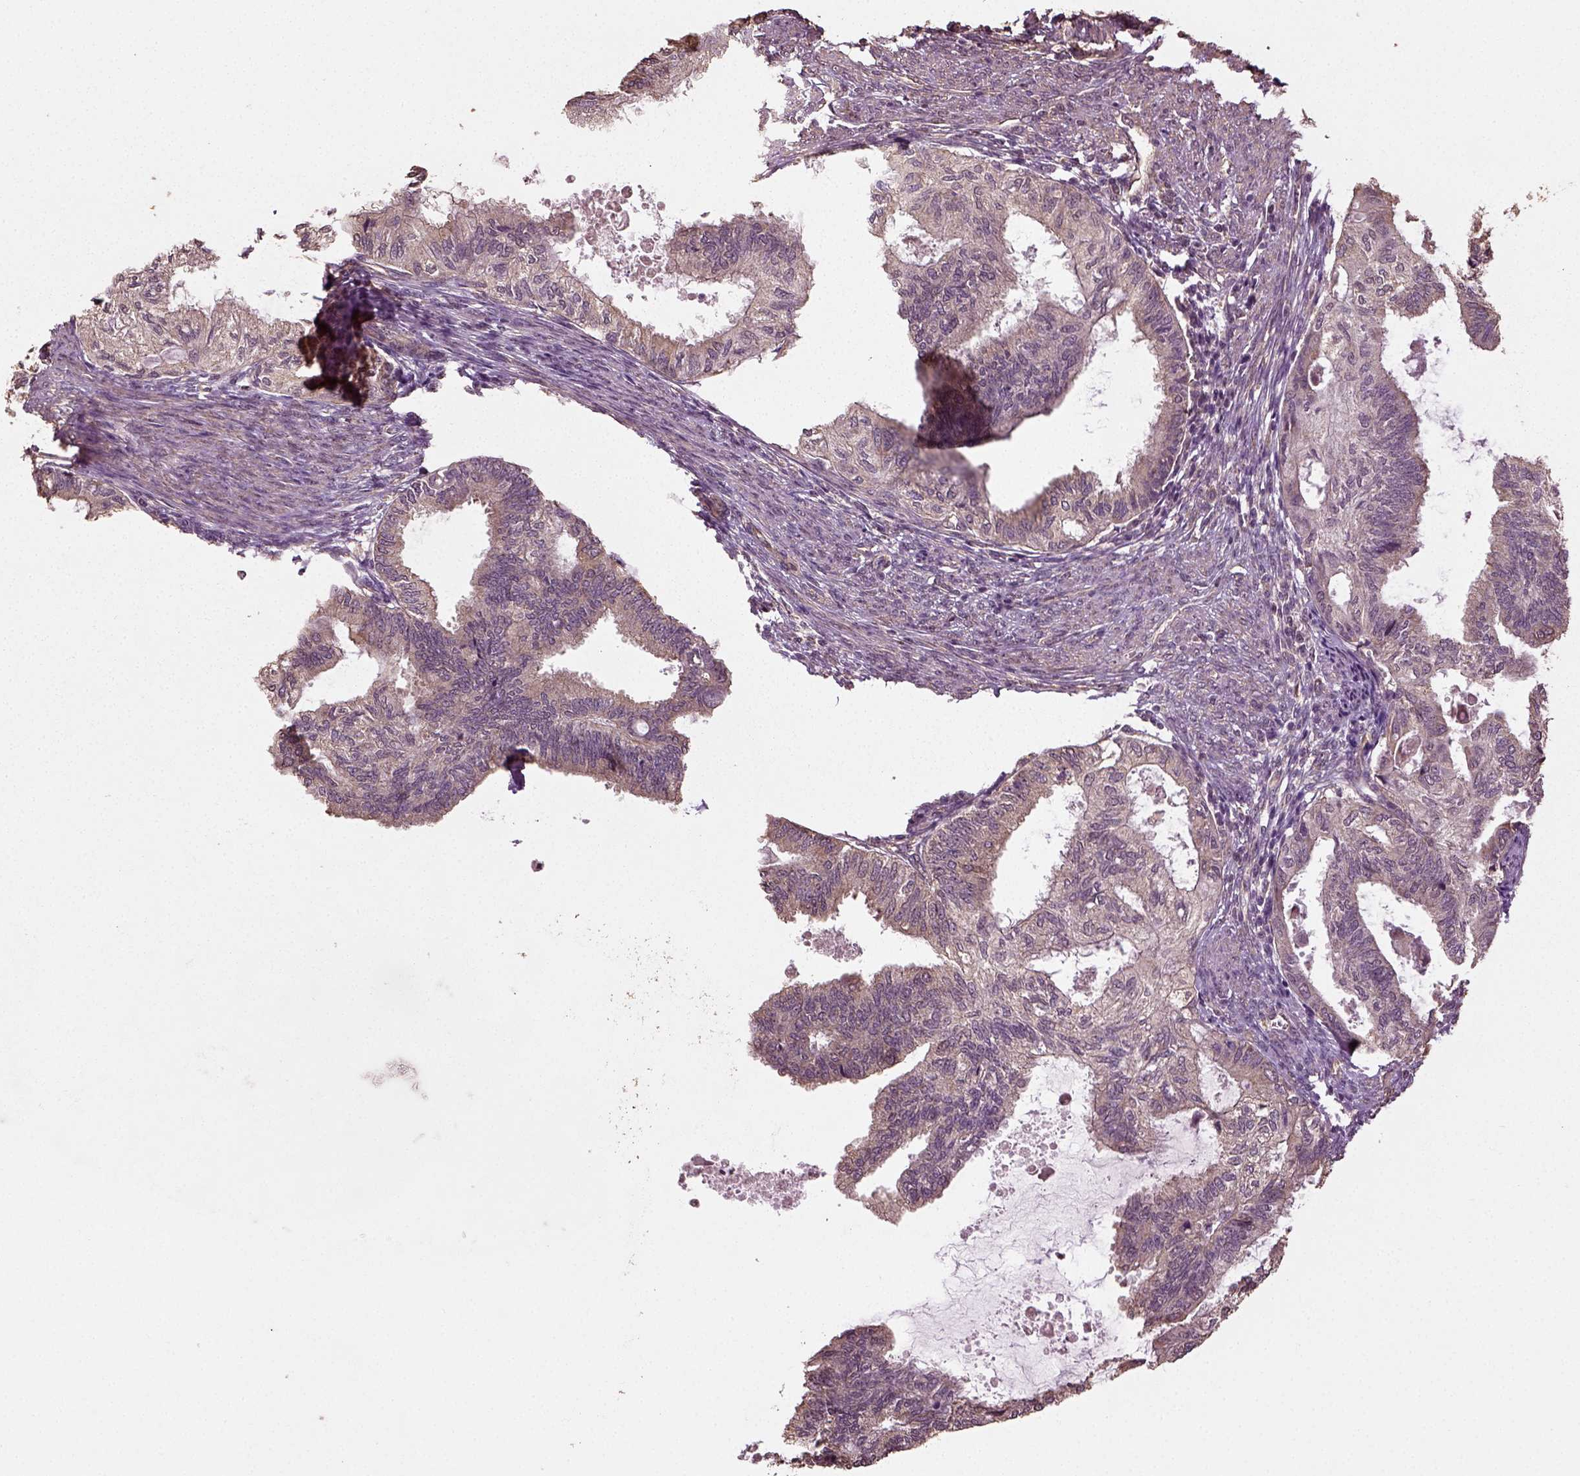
{"staining": {"intensity": "weak", "quantity": "<25%", "location": "cytoplasmic/membranous"}, "tissue": "endometrial cancer", "cell_type": "Tumor cells", "image_type": "cancer", "snomed": [{"axis": "morphology", "description": "Adenocarcinoma, NOS"}, {"axis": "topography", "description": "Endometrium"}], "caption": "A micrograph of human endometrial cancer is negative for staining in tumor cells.", "gene": "ERV3-1", "patient": {"sex": "female", "age": 86}}